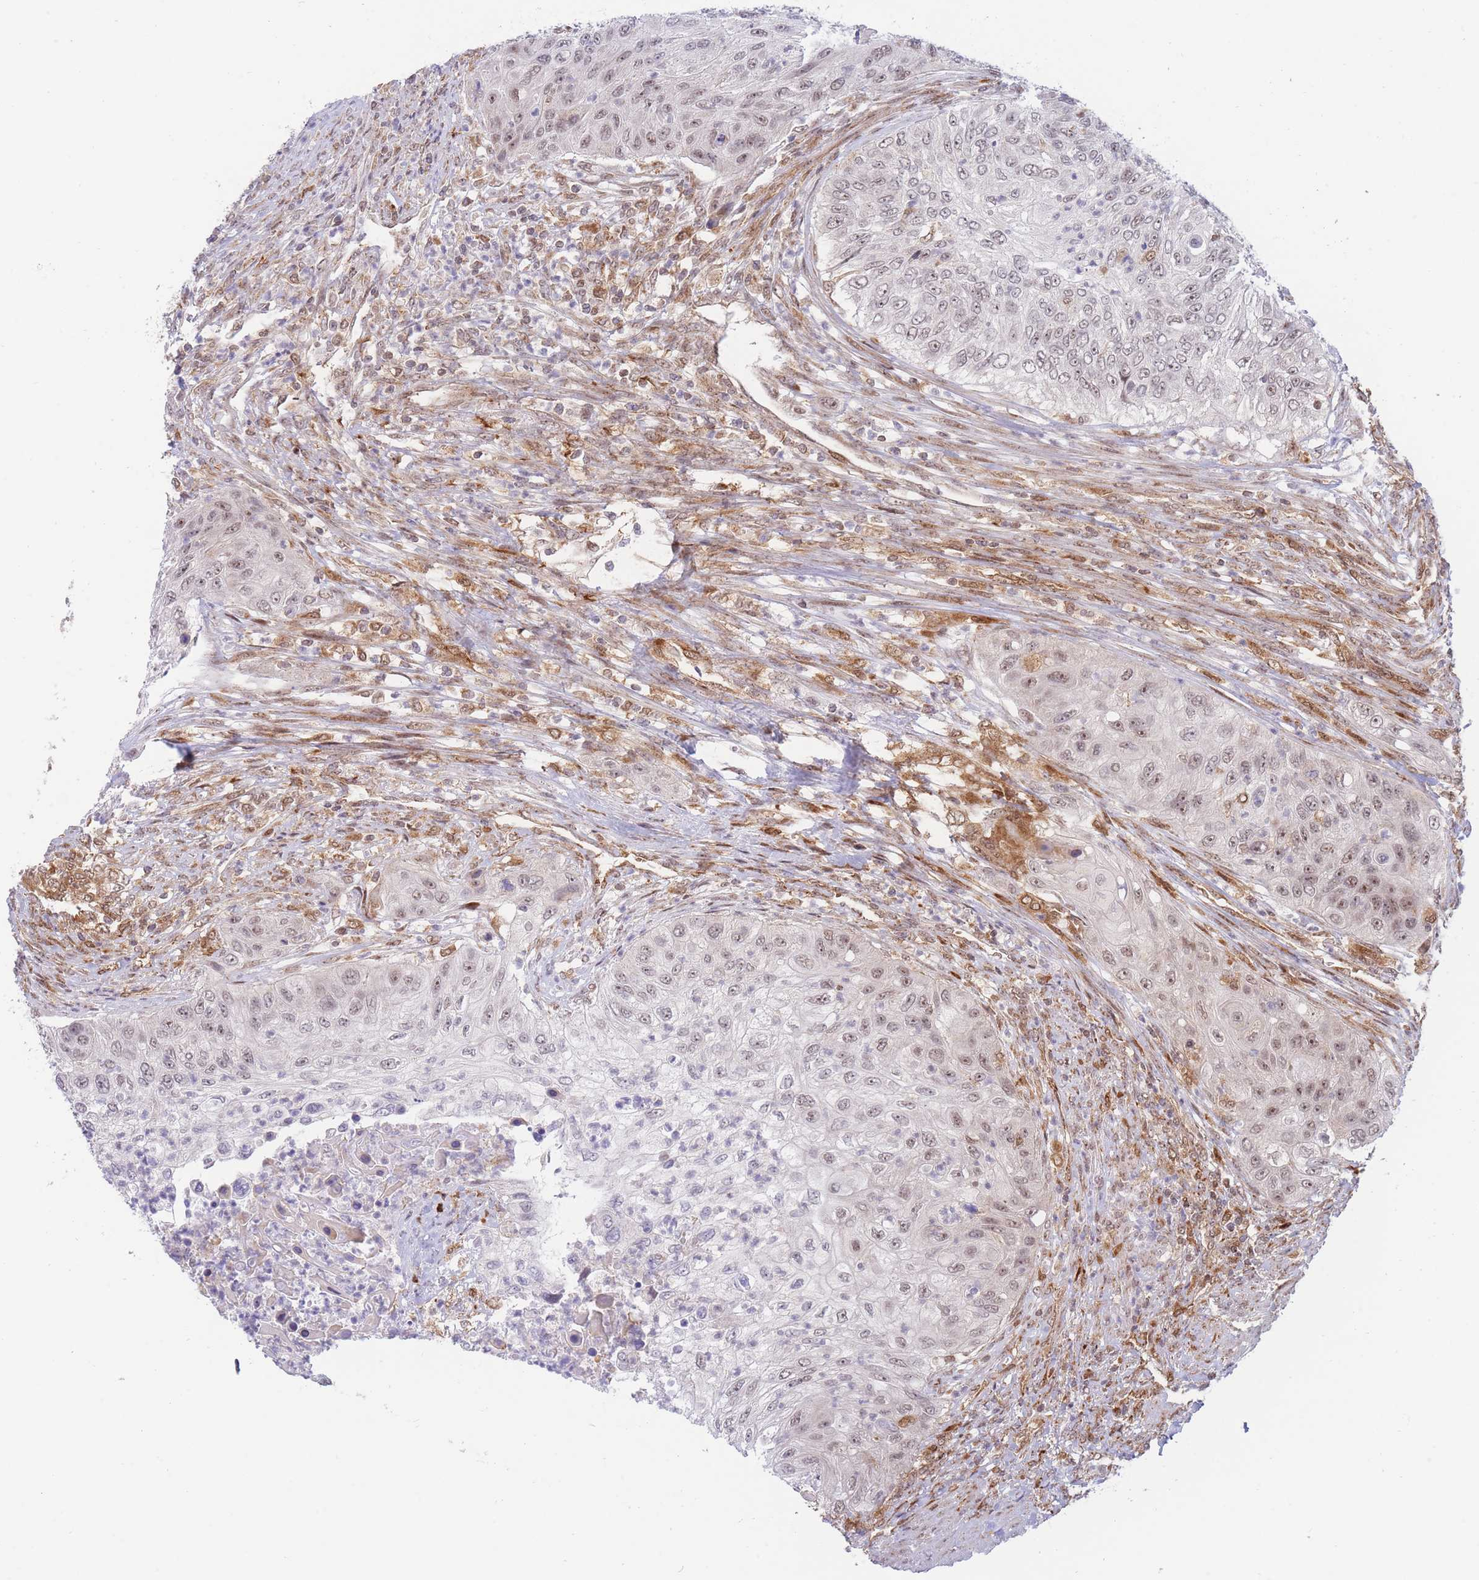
{"staining": {"intensity": "weak", "quantity": "25%-75%", "location": "nuclear"}, "tissue": "urothelial cancer", "cell_type": "Tumor cells", "image_type": "cancer", "snomed": [{"axis": "morphology", "description": "Urothelial carcinoma, High grade"}, {"axis": "topography", "description": "Urinary bladder"}], "caption": "Immunohistochemical staining of high-grade urothelial carcinoma shows low levels of weak nuclear positivity in approximately 25%-75% of tumor cells. (DAB IHC, brown staining for protein, blue staining for nuclei).", "gene": "BOD1L1", "patient": {"sex": "female", "age": 60}}